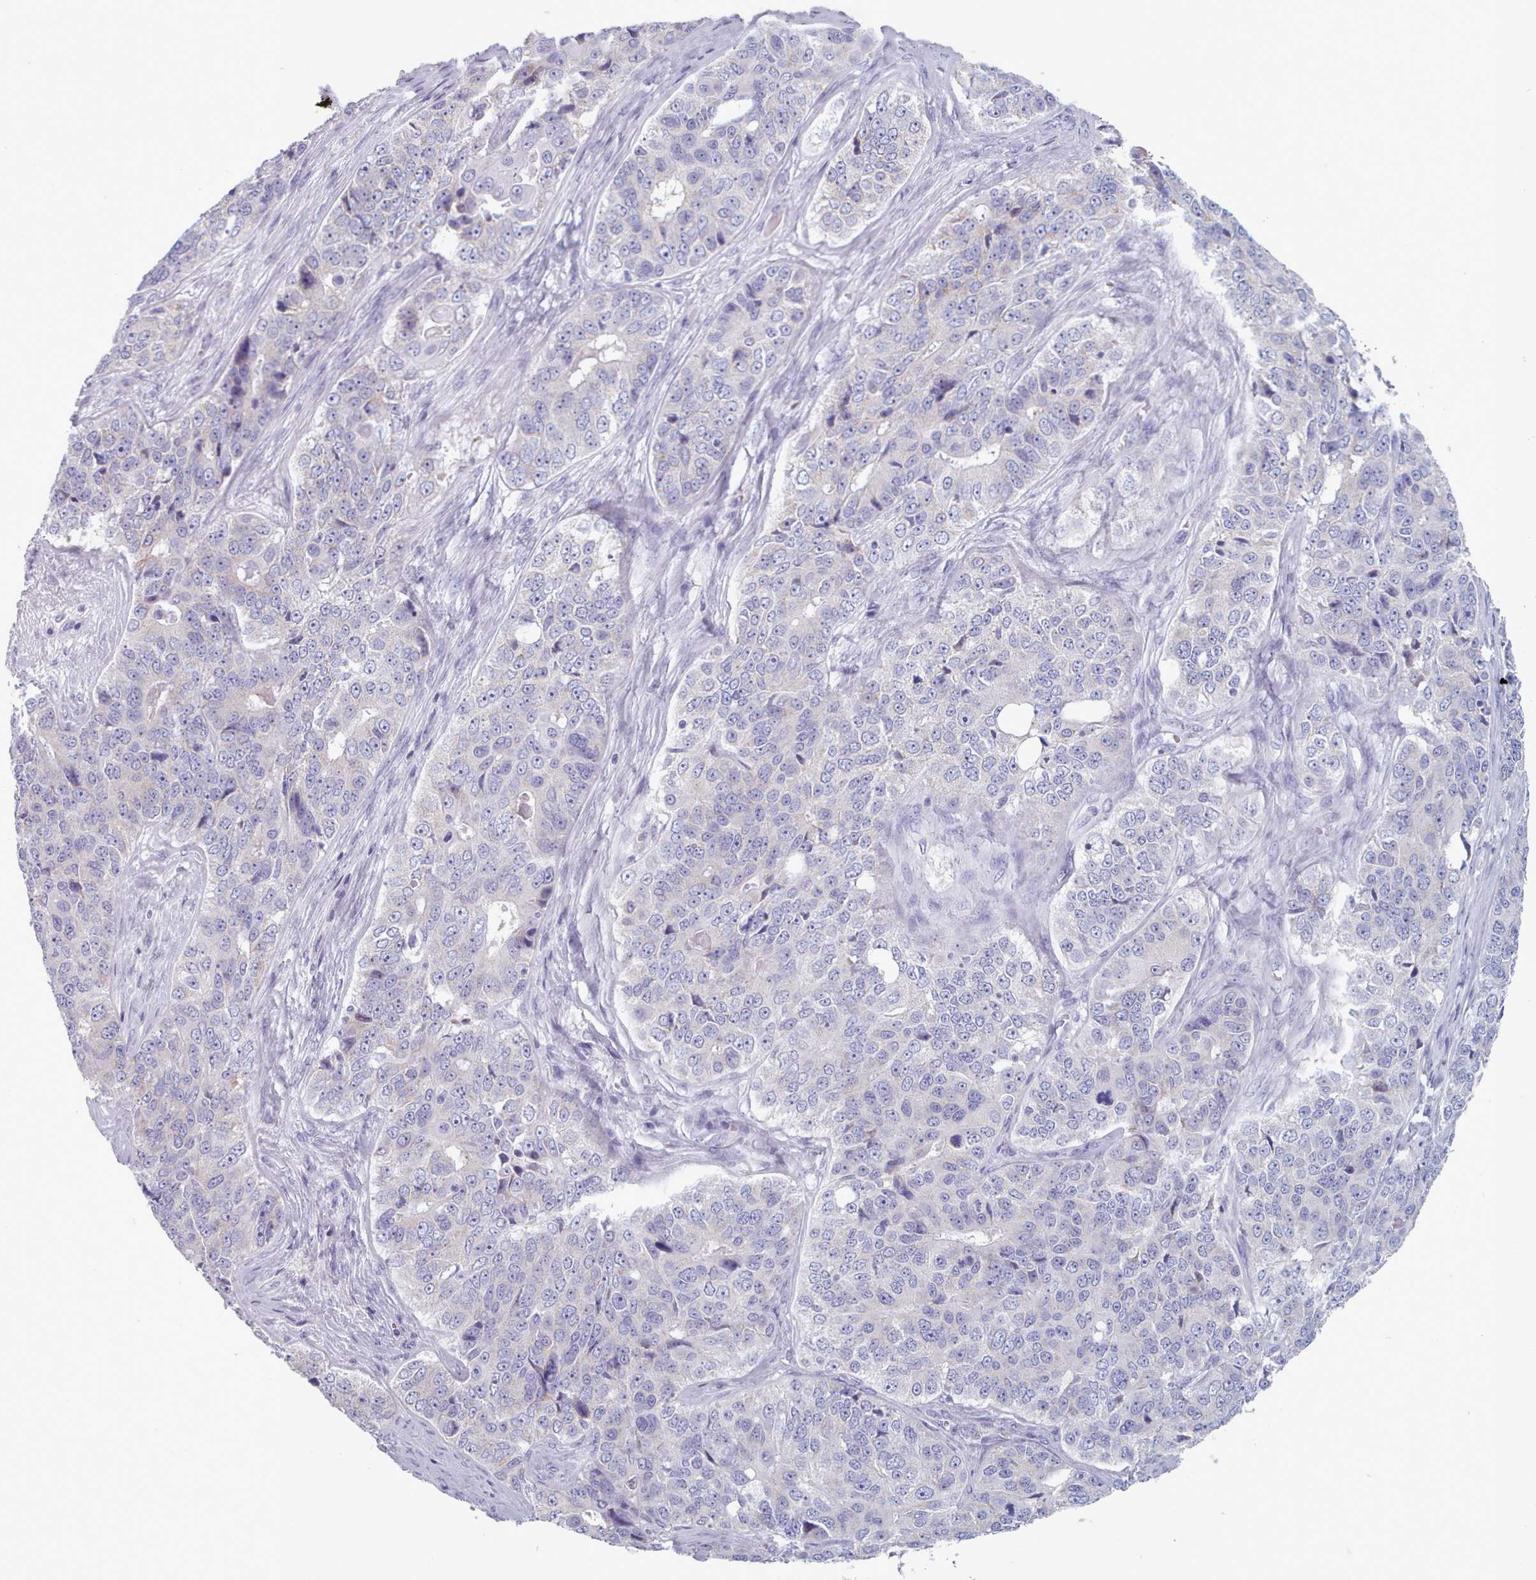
{"staining": {"intensity": "negative", "quantity": "none", "location": "none"}, "tissue": "ovarian cancer", "cell_type": "Tumor cells", "image_type": "cancer", "snomed": [{"axis": "morphology", "description": "Carcinoma, endometroid"}, {"axis": "topography", "description": "Ovary"}], "caption": "Tumor cells are negative for protein expression in human ovarian cancer.", "gene": "HAO1", "patient": {"sex": "female", "age": 51}}